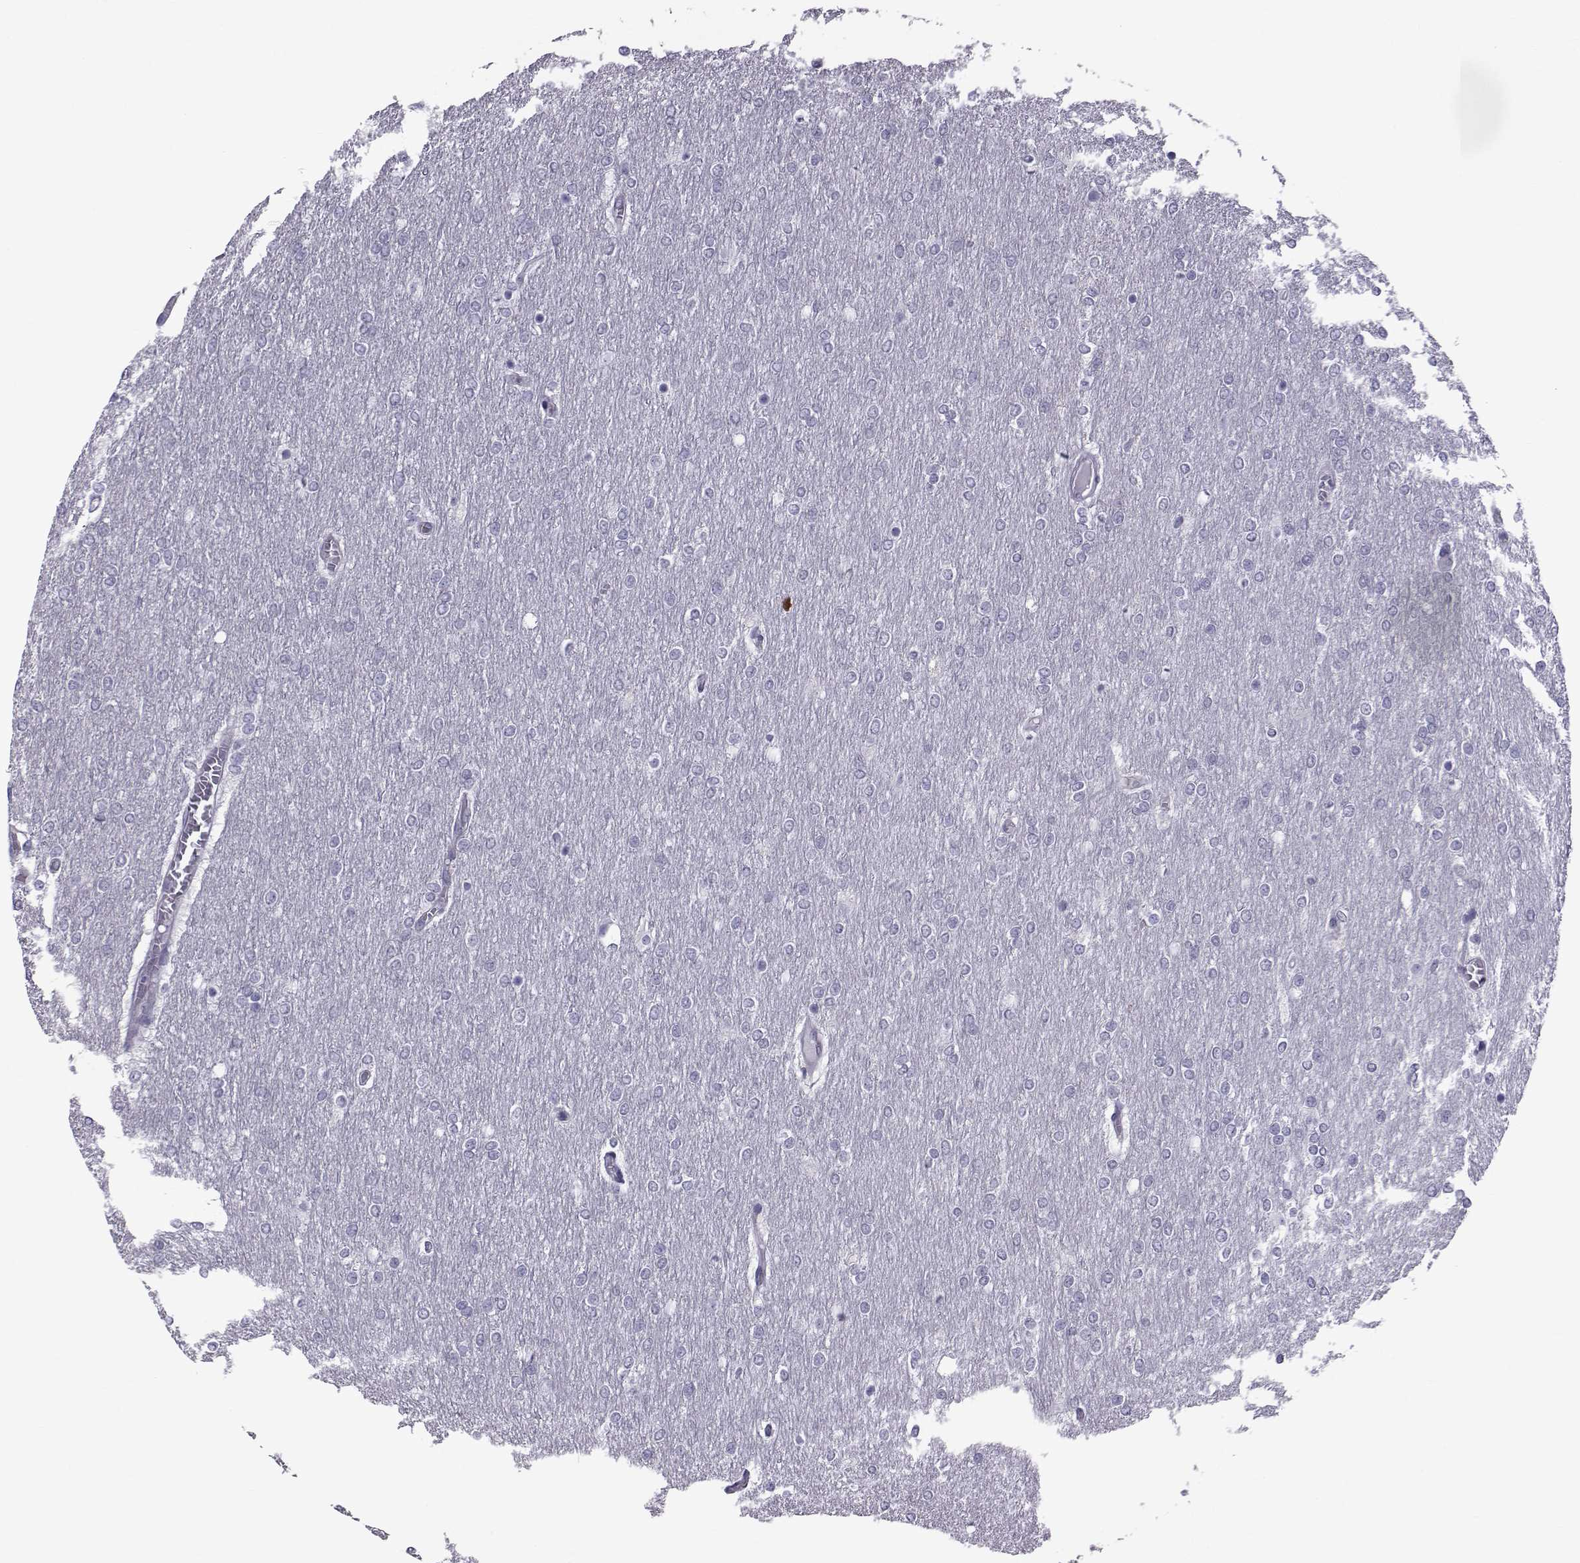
{"staining": {"intensity": "negative", "quantity": "none", "location": "none"}, "tissue": "glioma", "cell_type": "Tumor cells", "image_type": "cancer", "snomed": [{"axis": "morphology", "description": "Glioma, malignant, High grade"}, {"axis": "topography", "description": "Brain"}], "caption": "An immunohistochemistry histopathology image of glioma is shown. There is no staining in tumor cells of glioma. (DAB IHC visualized using brightfield microscopy, high magnification).", "gene": "COL22A1", "patient": {"sex": "female", "age": 61}}